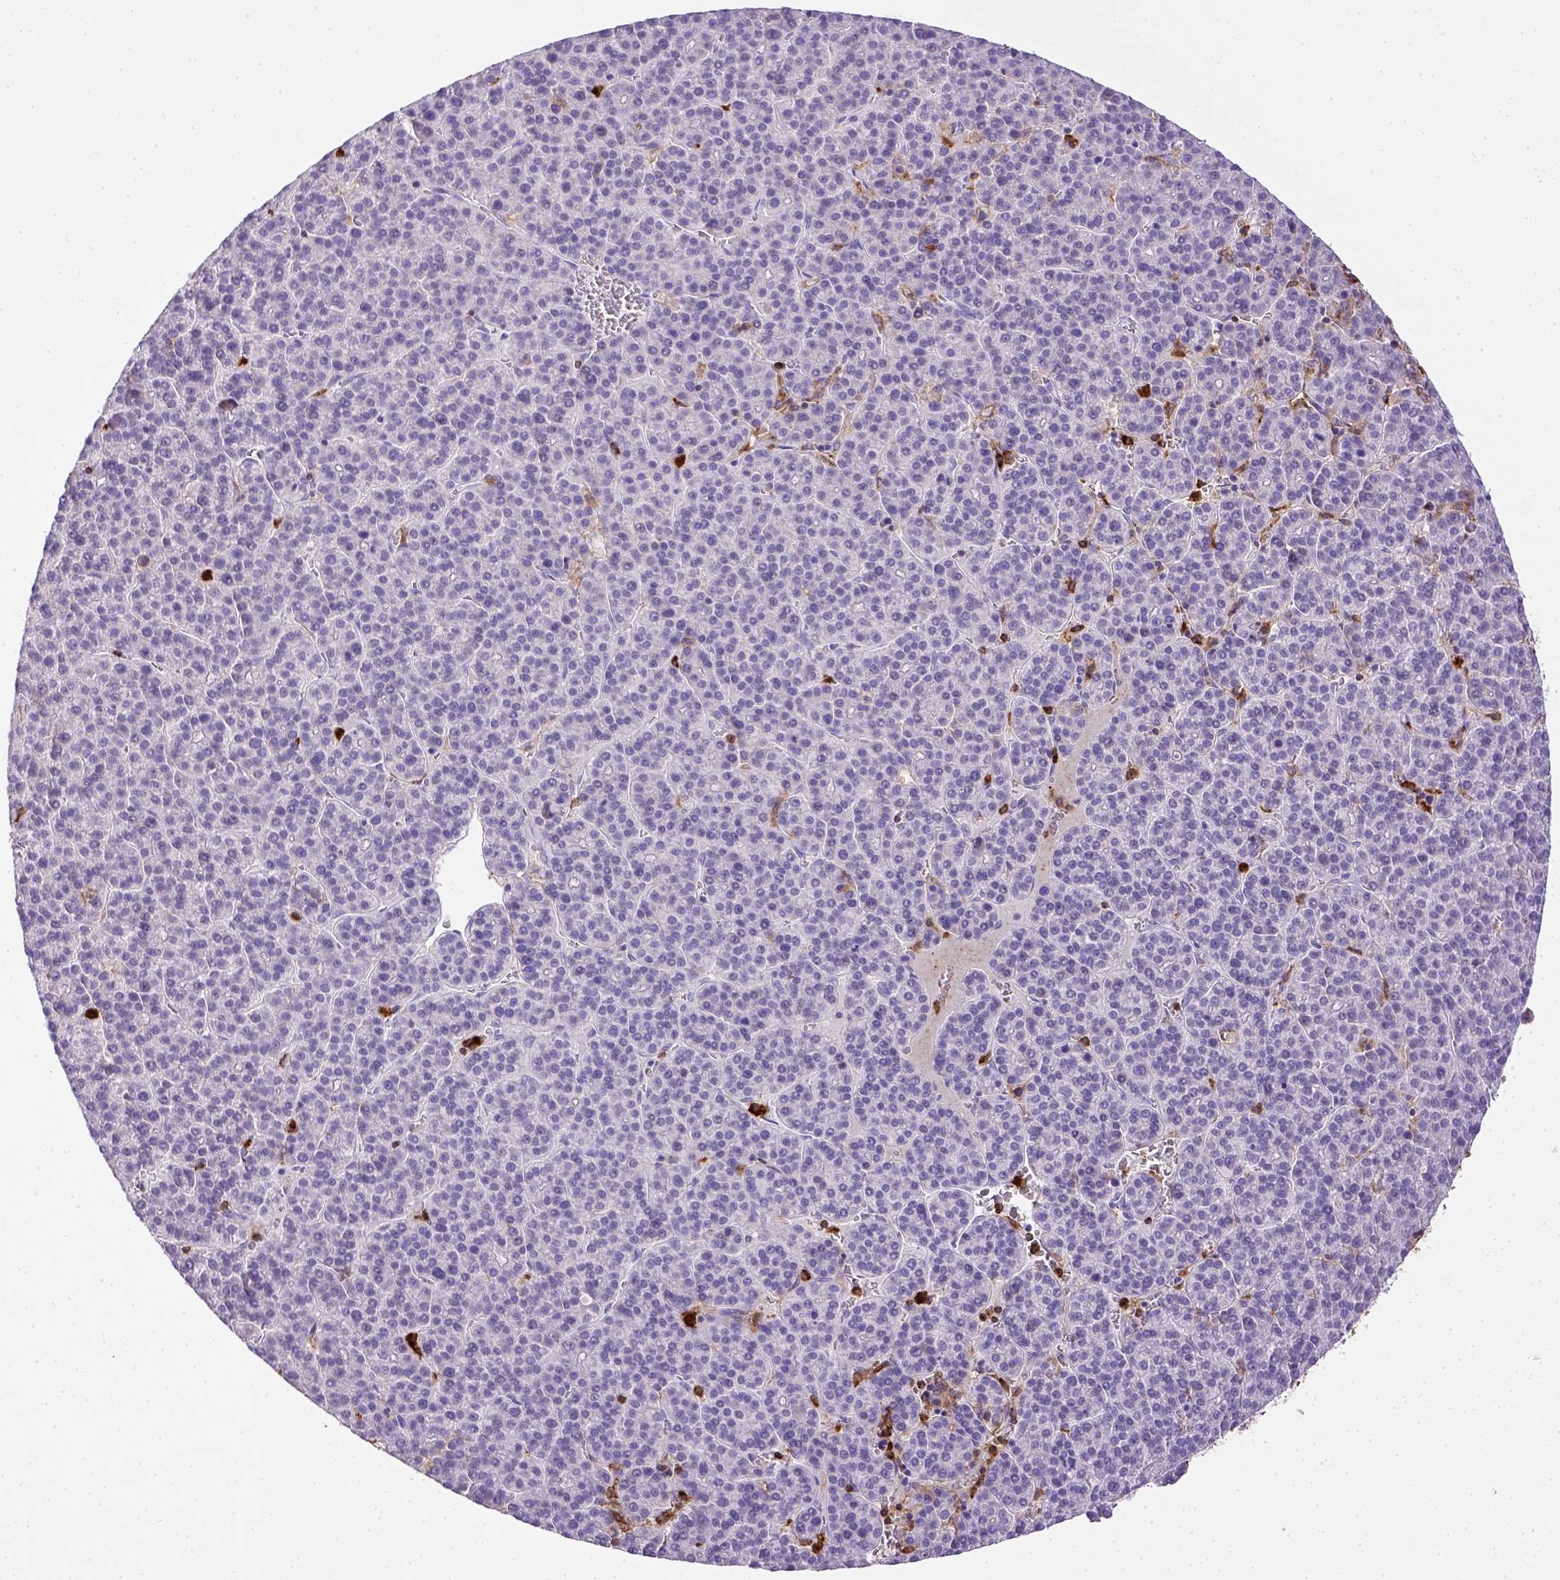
{"staining": {"intensity": "negative", "quantity": "none", "location": "none"}, "tissue": "liver cancer", "cell_type": "Tumor cells", "image_type": "cancer", "snomed": [{"axis": "morphology", "description": "Carcinoma, Hepatocellular, NOS"}, {"axis": "topography", "description": "Liver"}], "caption": "Micrograph shows no significant protein expression in tumor cells of liver cancer. (Brightfield microscopy of DAB (3,3'-diaminobenzidine) immunohistochemistry (IHC) at high magnification).", "gene": "ITGAM", "patient": {"sex": "female", "age": 58}}